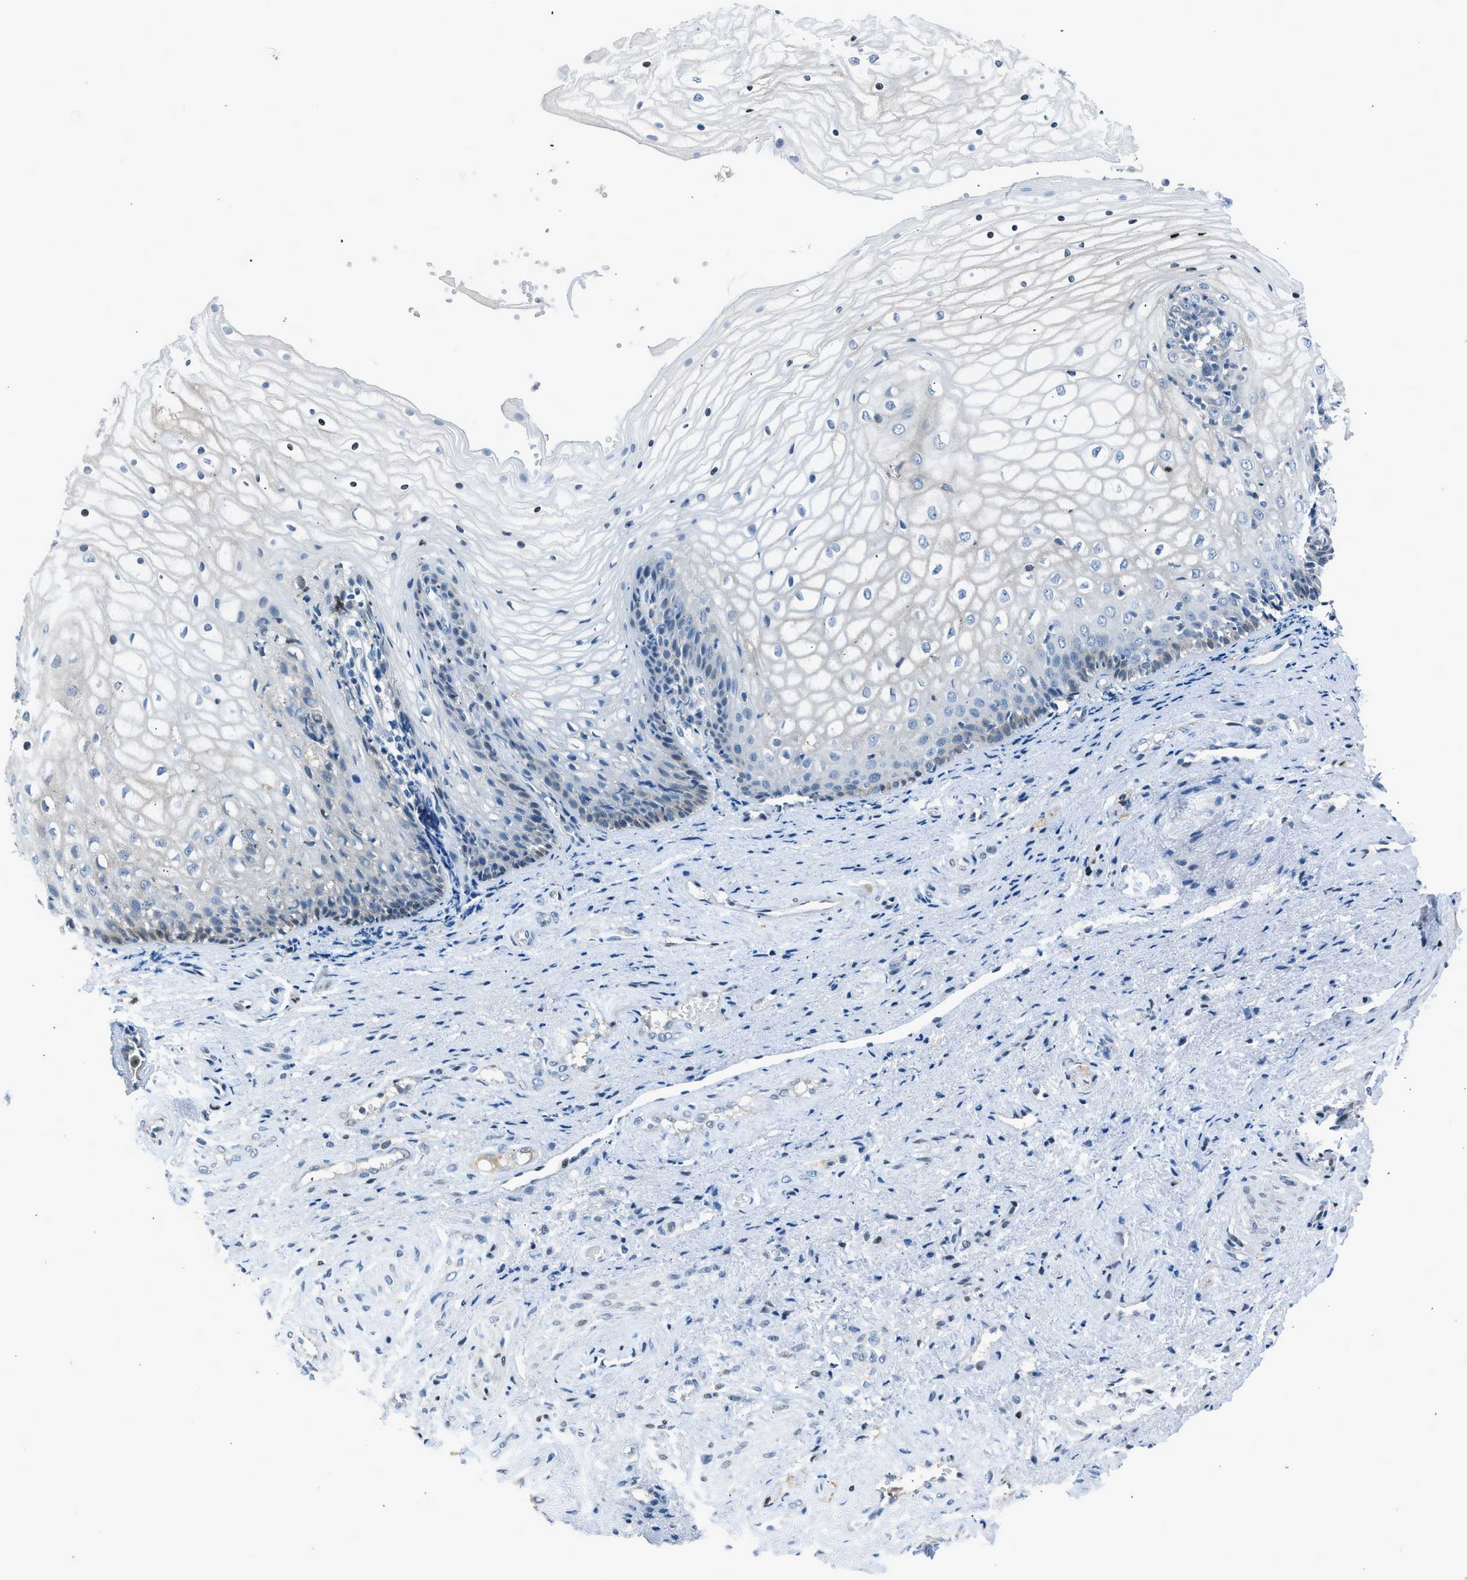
{"staining": {"intensity": "weak", "quantity": "<25%", "location": "cytoplasmic/membranous"}, "tissue": "vagina", "cell_type": "Squamous epithelial cells", "image_type": "normal", "snomed": [{"axis": "morphology", "description": "Normal tissue, NOS"}, {"axis": "topography", "description": "Vagina"}], "caption": "Immunohistochemistry (IHC) photomicrograph of benign vagina: human vagina stained with DAB (3,3'-diaminobenzidine) displays no significant protein positivity in squamous epithelial cells.", "gene": "RNF41", "patient": {"sex": "female", "age": 34}}